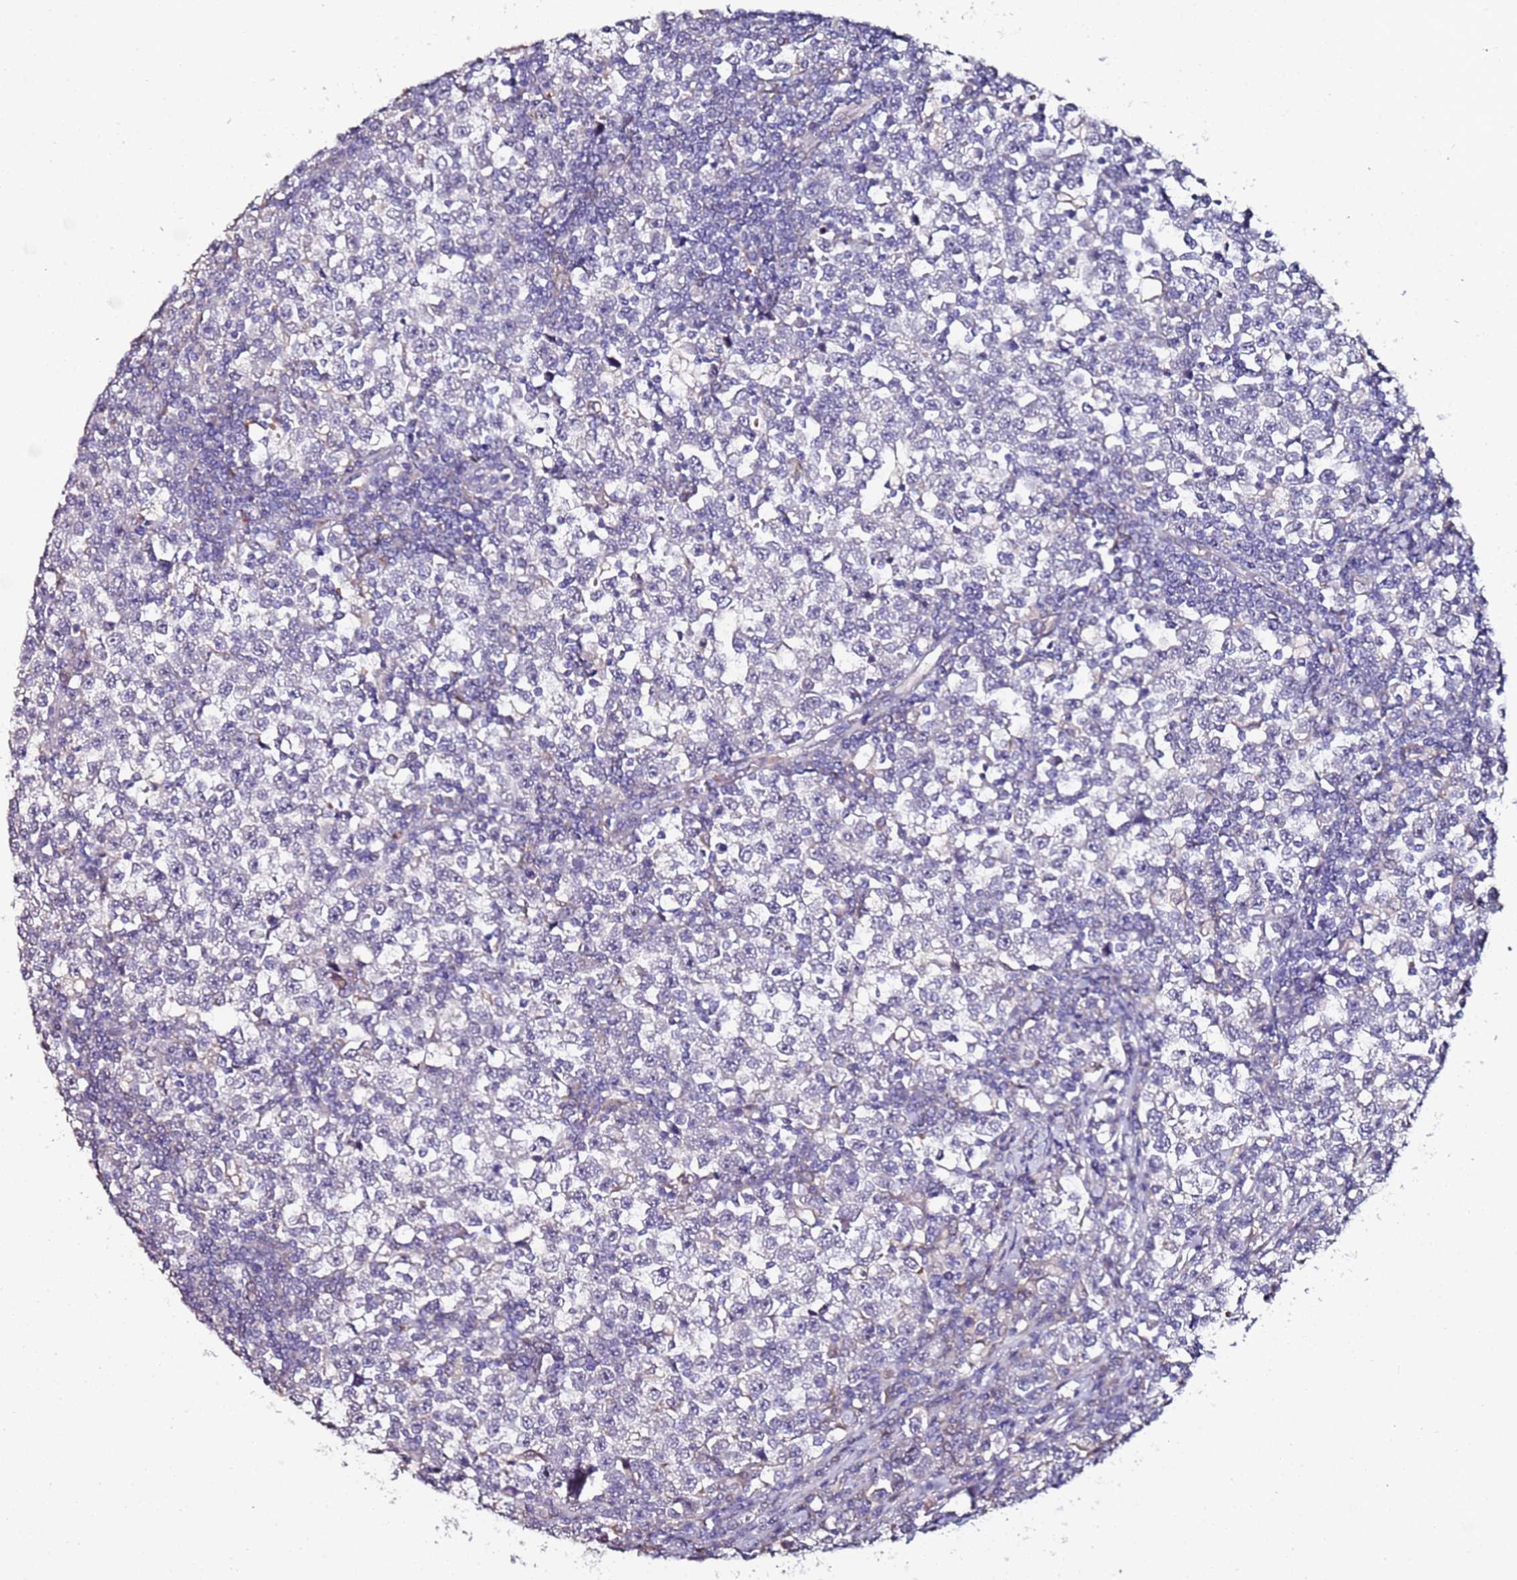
{"staining": {"intensity": "negative", "quantity": "none", "location": "none"}, "tissue": "testis cancer", "cell_type": "Tumor cells", "image_type": "cancer", "snomed": [{"axis": "morphology", "description": "Normal tissue, NOS"}, {"axis": "morphology", "description": "Seminoma, NOS"}, {"axis": "topography", "description": "Testis"}], "caption": "This micrograph is of testis cancer (seminoma) stained with IHC to label a protein in brown with the nuclei are counter-stained blue. There is no staining in tumor cells. The staining was performed using DAB (3,3'-diaminobenzidine) to visualize the protein expression in brown, while the nuclei were stained in blue with hematoxylin (Magnification: 20x).", "gene": "C3orf80", "patient": {"sex": "male", "age": 43}}